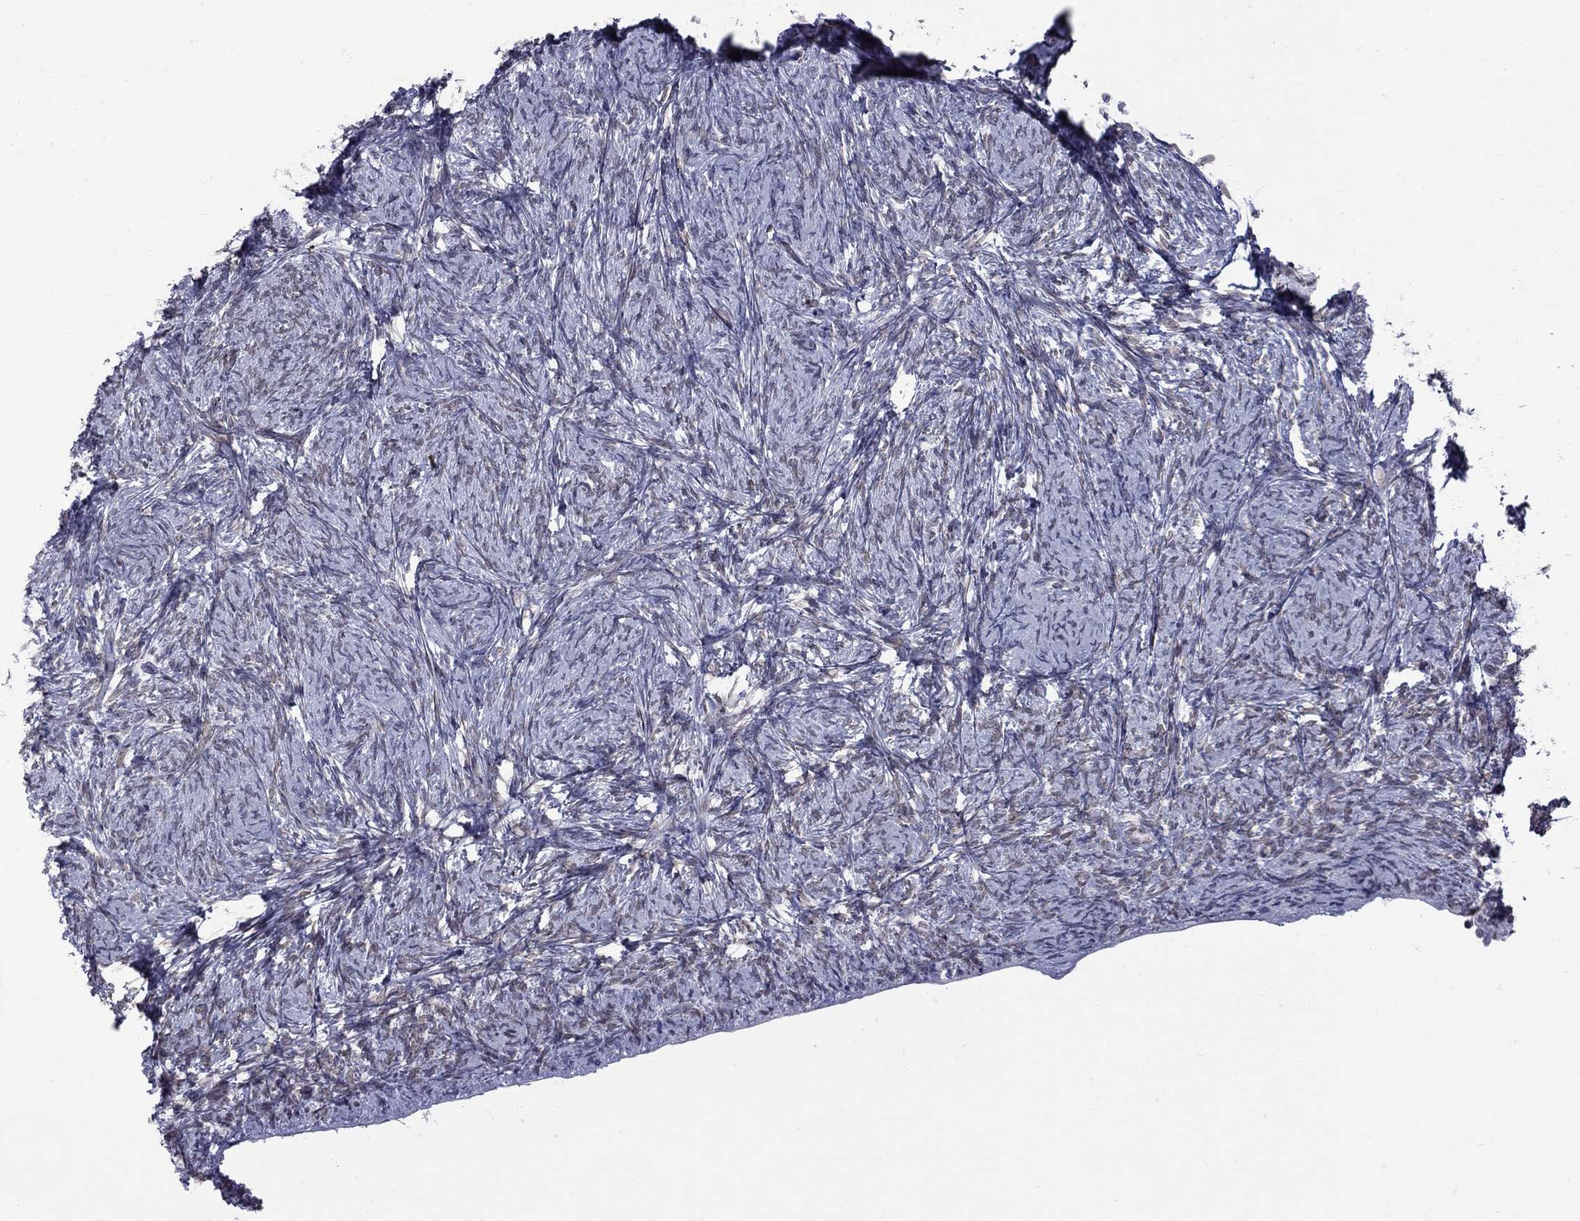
{"staining": {"intensity": "negative", "quantity": "none", "location": "none"}, "tissue": "ovary", "cell_type": "Ovarian stroma cells", "image_type": "normal", "snomed": [{"axis": "morphology", "description": "Normal tissue, NOS"}, {"axis": "topography", "description": "Ovary"}], "caption": "Ovarian stroma cells are negative for brown protein staining in unremarkable ovary. (Brightfield microscopy of DAB IHC at high magnification).", "gene": "CLTCL1", "patient": {"sex": "female", "age": 34}}